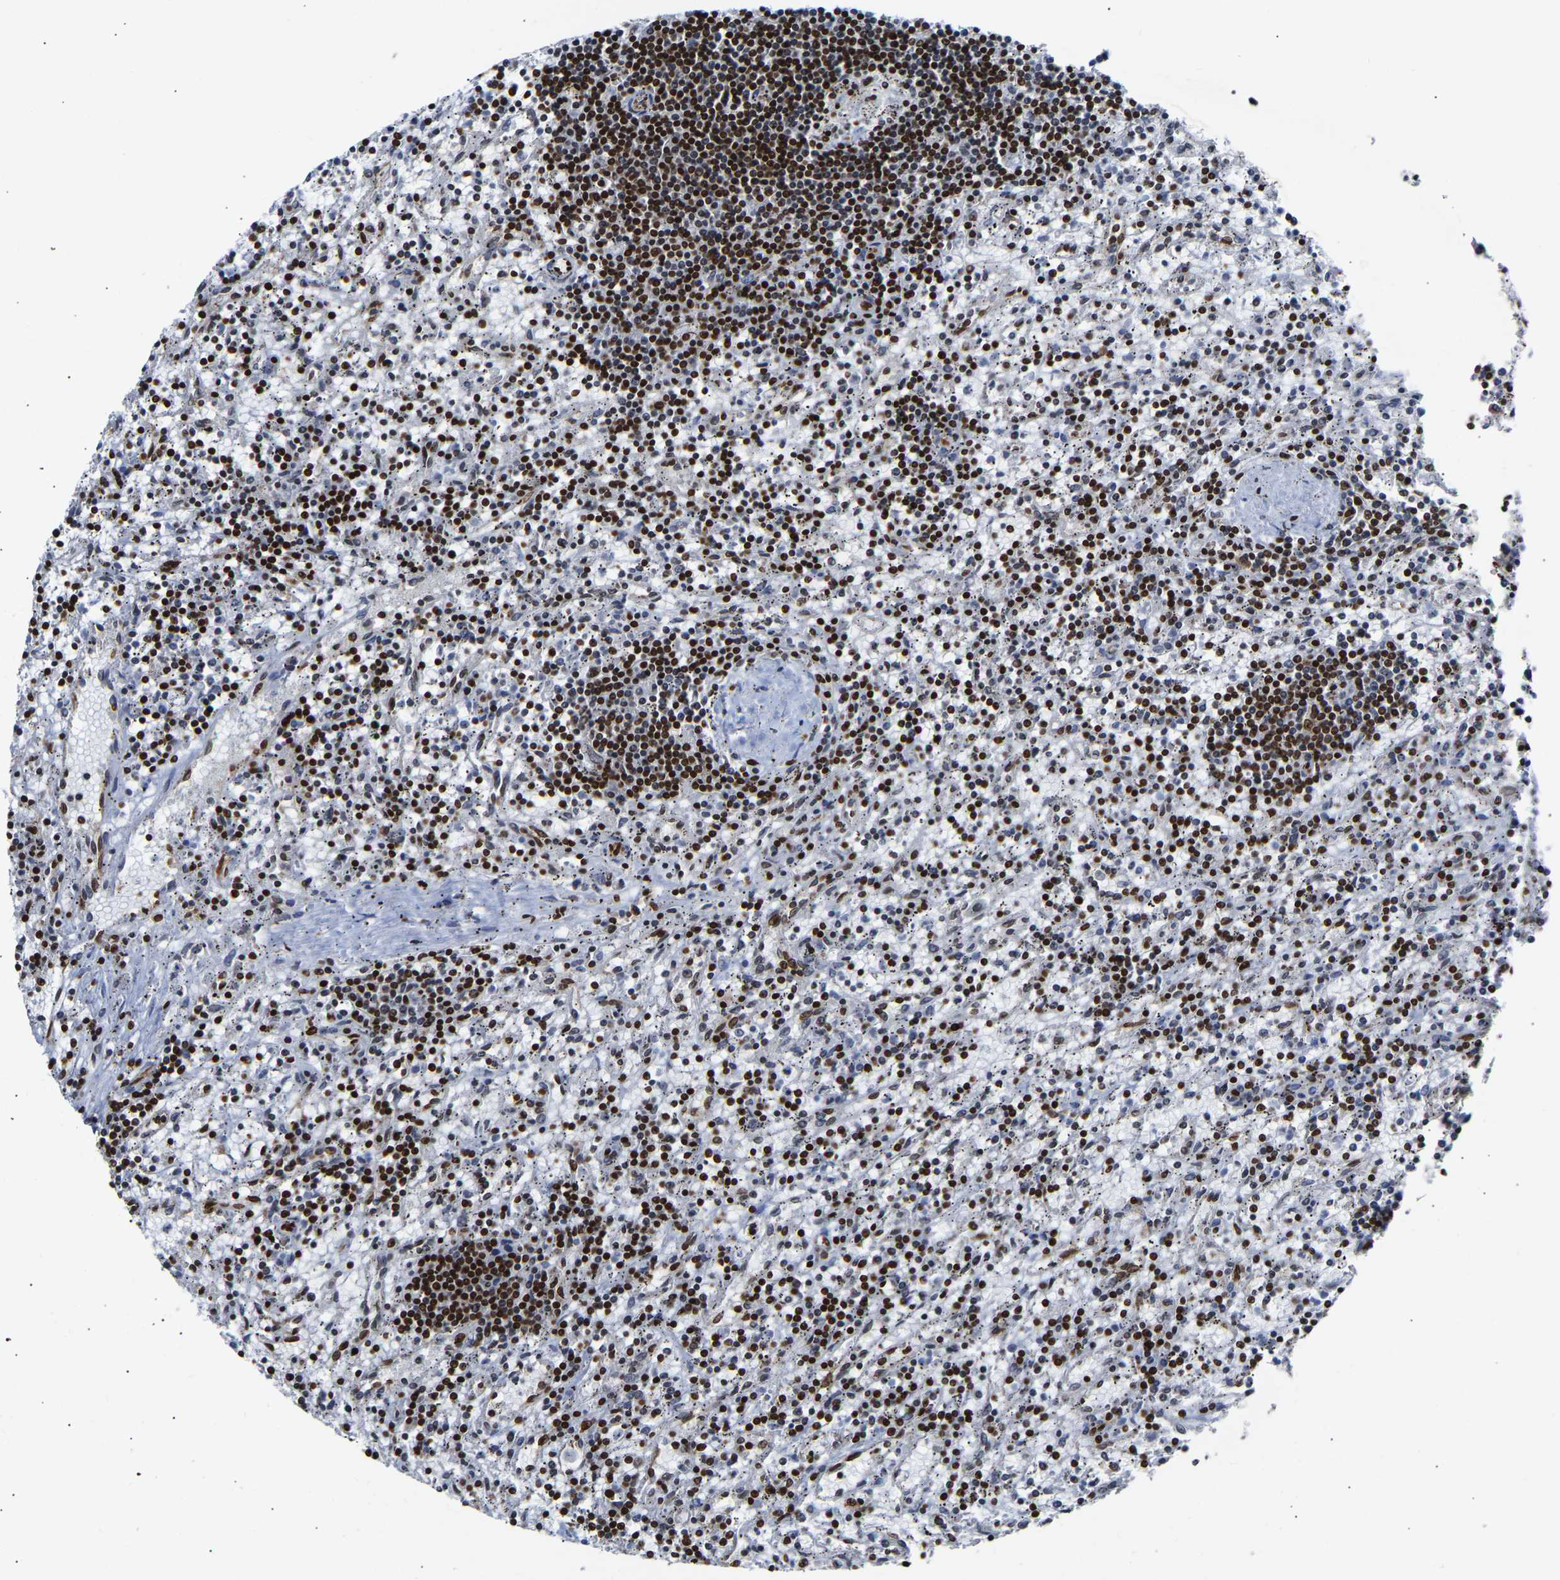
{"staining": {"intensity": "strong", "quantity": ">75%", "location": "nuclear"}, "tissue": "lymphoma", "cell_type": "Tumor cells", "image_type": "cancer", "snomed": [{"axis": "morphology", "description": "Malignant lymphoma, non-Hodgkin's type, Low grade"}, {"axis": "topography", "description": "Spleen"}], "caption": "Tumor cells display strong nuclear expression in approximately >75% of cells in lymphoma.", "gene": "PSIP1", "patient": {"sex": "male", "age": 76}}